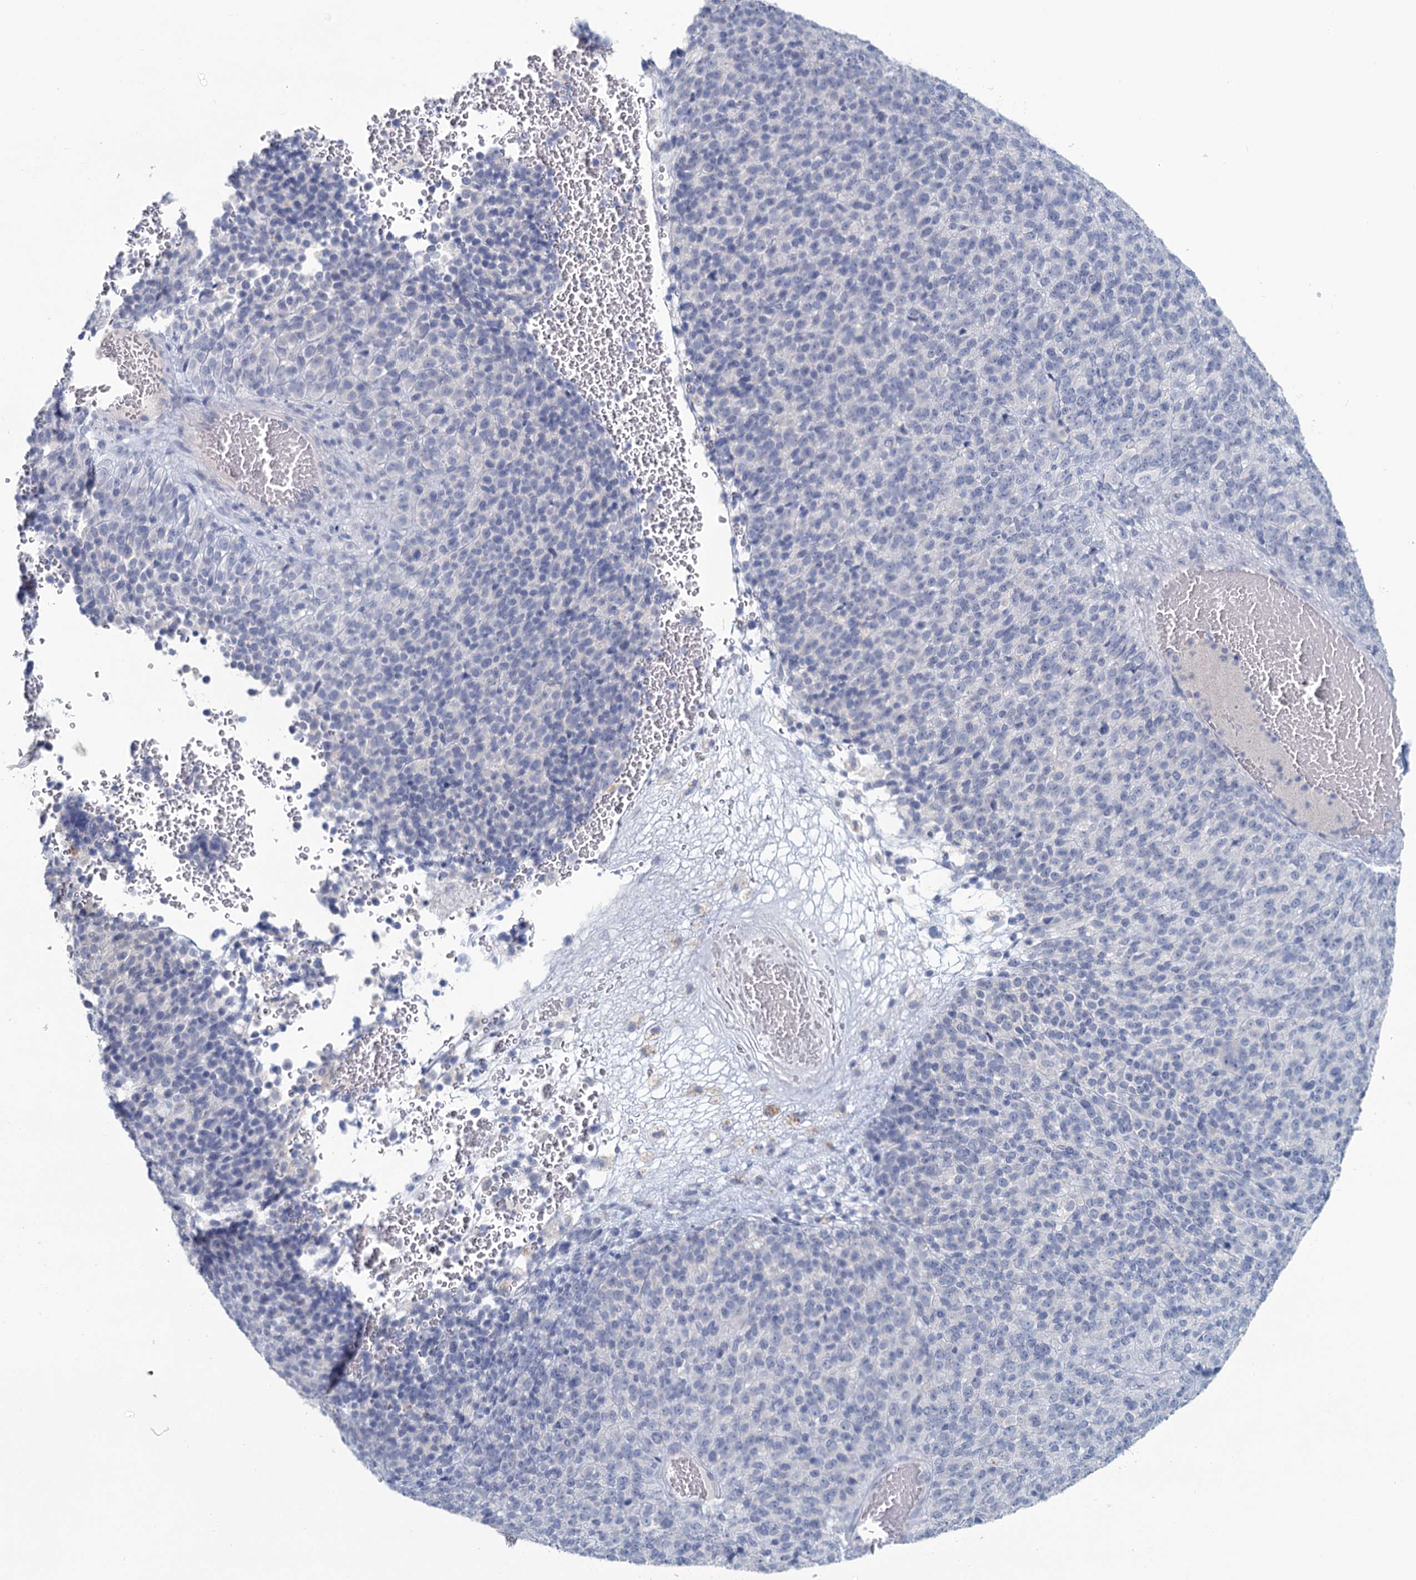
{"staining": {"intensity": "negative", "quantity": "none", "location": "none"}, "tissue": "melanoma", "cell_type": "Tumor cells", "image_type": "cancer", "snomed": [{"axis": "morphology", "description": "Malignant melanoma, Metastatic site"}, {"axis": "topography", "description": "Brain"}], "caption": "This is an IHC histopathology image of human melanoma. There is no expression in tumor cells.", "gene": "CHGA", "patient": {"sex": "female", "age": 56}}